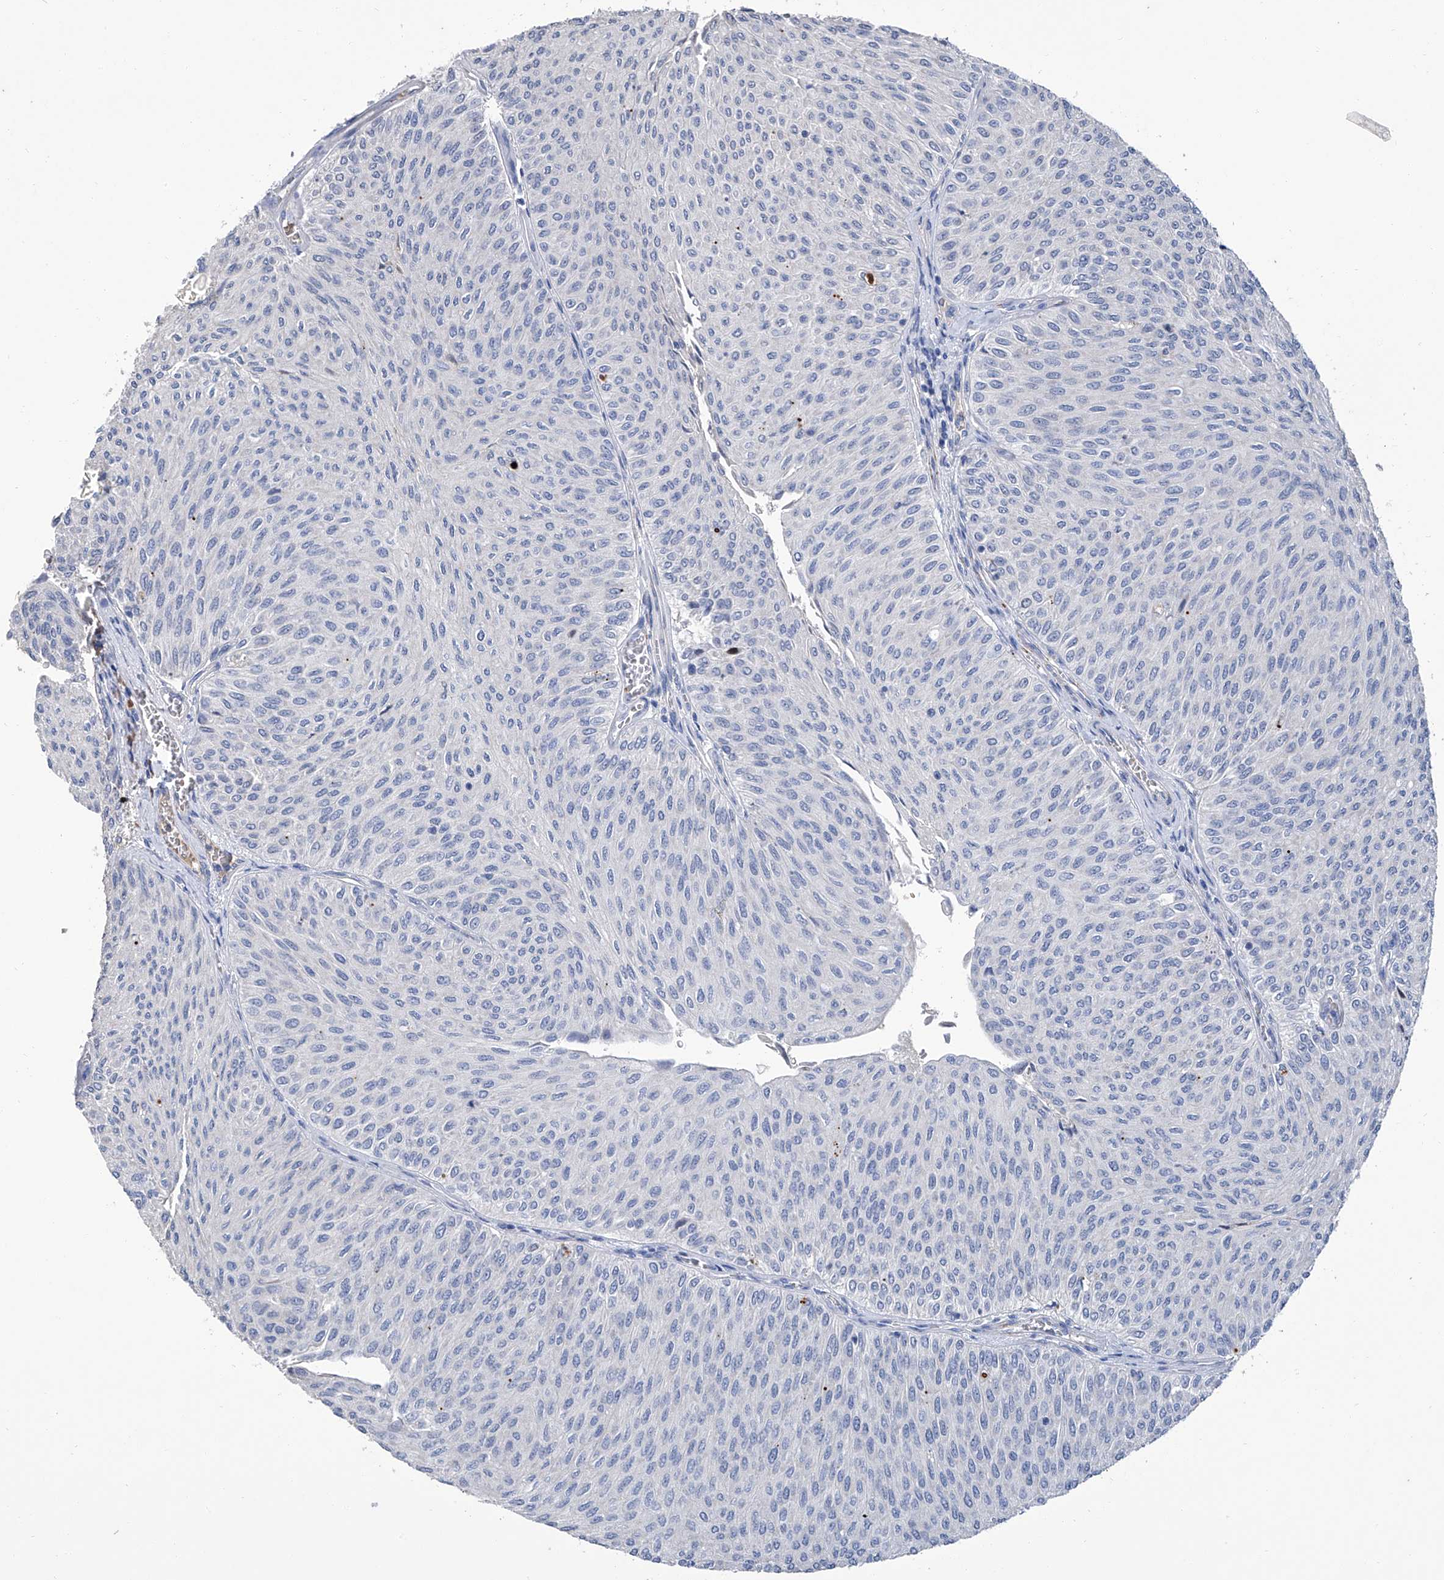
{"staining": {"intensity": "negative", "quantity": "none", "location": "none"}, "tissue": "urothelial cancer", "cell_type": "Tumor cells", "image_type": "cancer", "snomed": [{"axis": "morphology", "description": "Urothelial carcinoma, Low grade"}, {"axis": "topography", "description": "Urinary bladder"}], "caption": "IHC micrograph of low-grade urothelial carcinoma stained for a protein (brown), which shows no positivity in tumor cells. (Stains: DAB IHC with hematoxylin counter stain, Microscopy: brightfield microscopy at high magnification).", "gene": "GPT", "patient": {"sex": "male", "age": 78}}